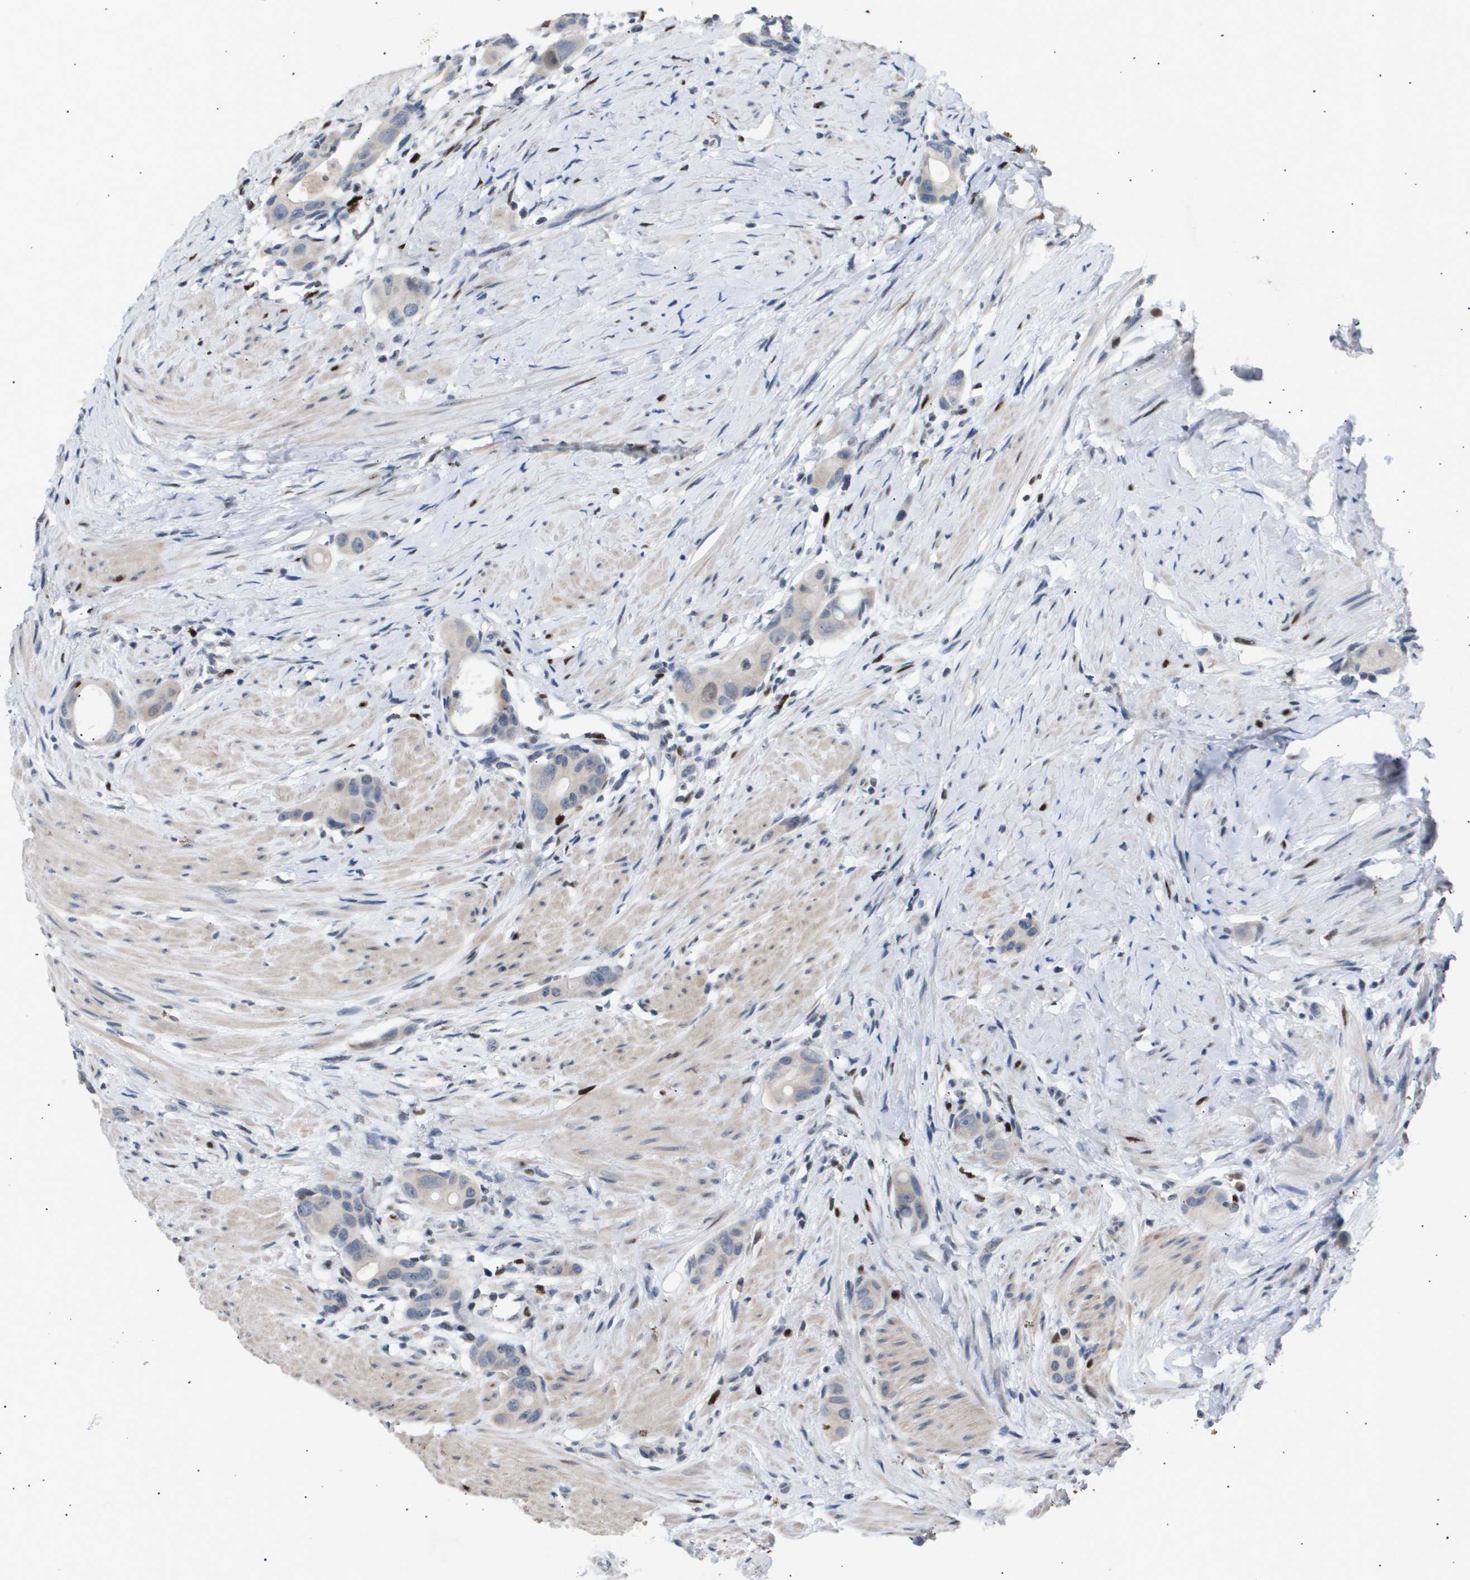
{"staining": {"intensity": "negative", "quantity": "none", "location": "none"}, "tissue": "colorectal cancer", "cell_type": "Tumor cells", "image_type": "cancer", "snomed": [{"axis": "morphology", "description": "Adenocarcinoma, NOS"}, {"axis": "topography", "description": "Rectum"}], "caption": "The immunohistochemistry histopathology image has no significant positivity in tumor cells of colorectal cancer tissue. Nuclei are stained in blue.", "gene": "ANAPC2", "patient": {"sex": "male", "age": 51}}